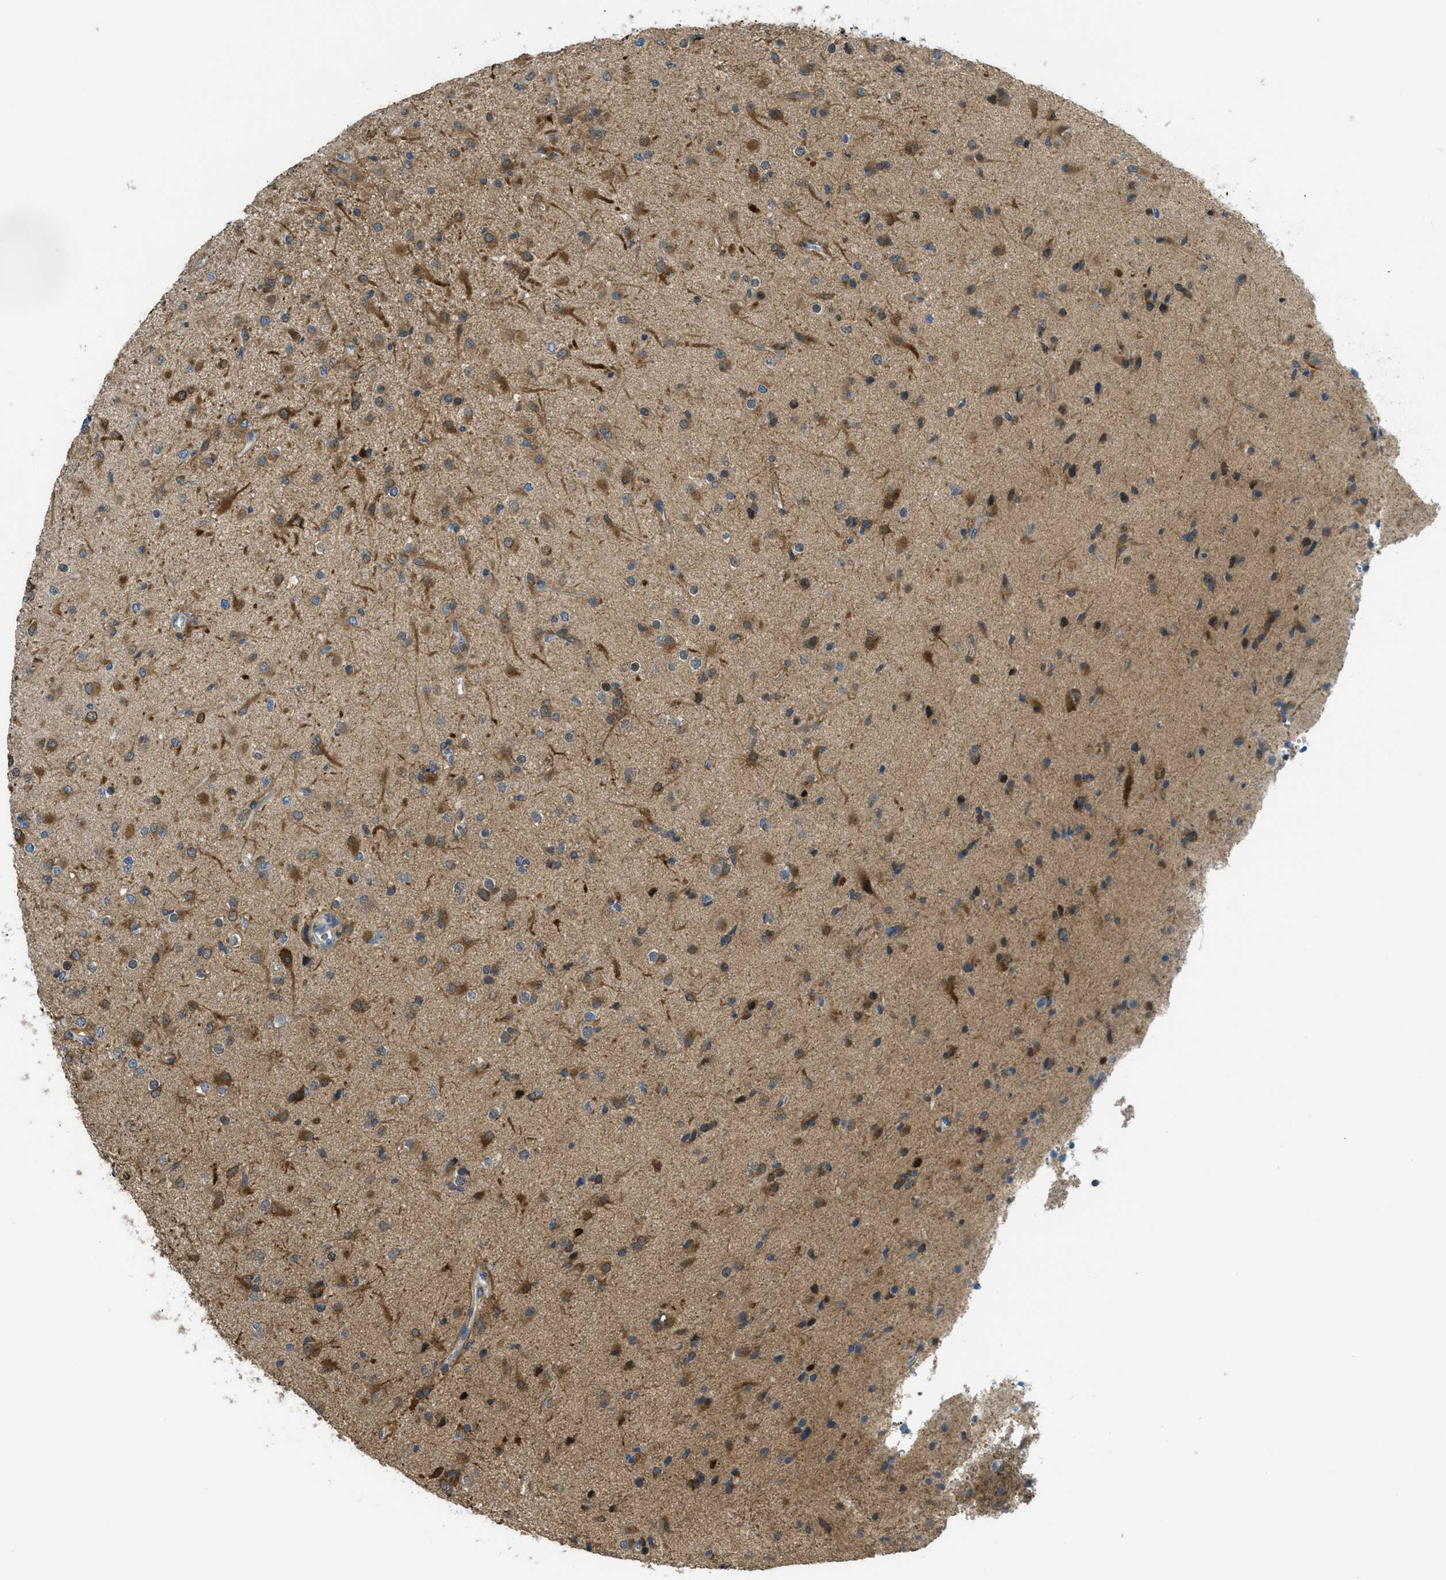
{"staining": {"intensity": "moderate", "quantity": "25%-75%", "location": "cytoplasmic/membranous"}, "tissue": "glioma", "cell_type": "Tumor cells", "image_type": "cancer", "snomed": [{"axis": "morphology", "description": "Glioma, malignant, Low grade"}, {"axis": "topography", "description": "Brain"}], "caption": "IHC staining of glioma, which displays medium levels of moderate cytoplasmic/membranous expression in approximately 25%-75% of tumor cells indicating moderate cytoplasmic/membranous protein staining. The staining was performed using DAB (3,3'-diaminobenzidine) (brown) for protein detection and nuclei were counterstained in hematoxylin (blue).", "gene": "RFFL", "patient": {"sex": "male", "age": 65}}